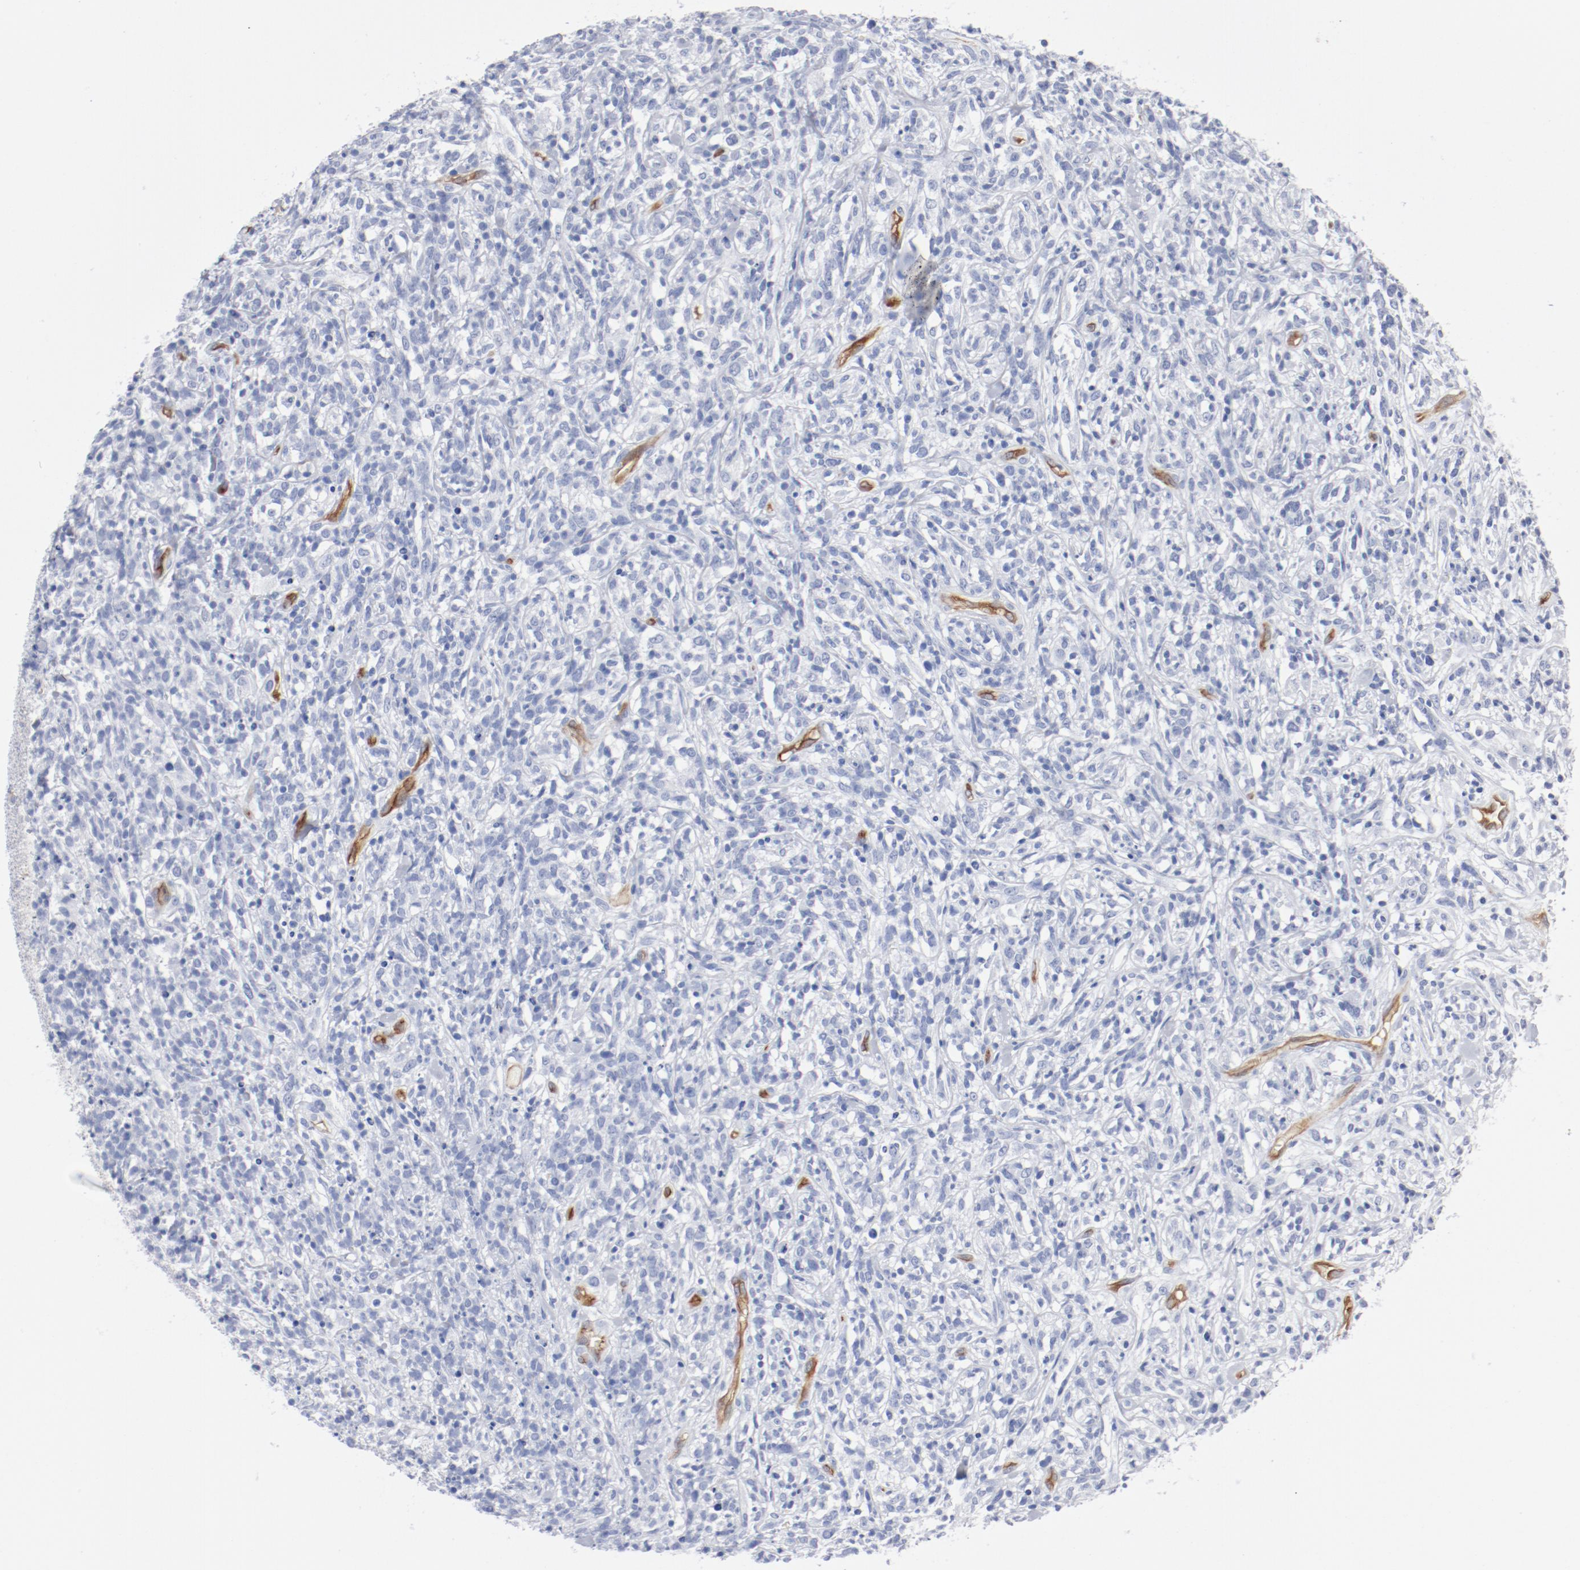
{"staining": {"intensity": "negative", "quantity": "none", "location": "none"}, "tissue": "lymphoma", "cell_type": "Tumor cells", "image_type": "cancer", "snomed": [{"axis": "morphology", "description": "Malignant lymphoma, non-Hodgkin's type, High grade"}, {"axis": "topography", "description": "Lymph node"}], "caption": "The immunohistochemistry (IHC) photomicrograph has no significant expression in tumor cells of malignant lymphoma, non-Hodgkin's type (high-grade) tissue. (DAB (3,3'-diaminobenzidine) immunohistochemistry visualized using brightfield microscopy, high magnification).", "gene": "SHANK3", "patient": {"sex": "female", "age": 73}}